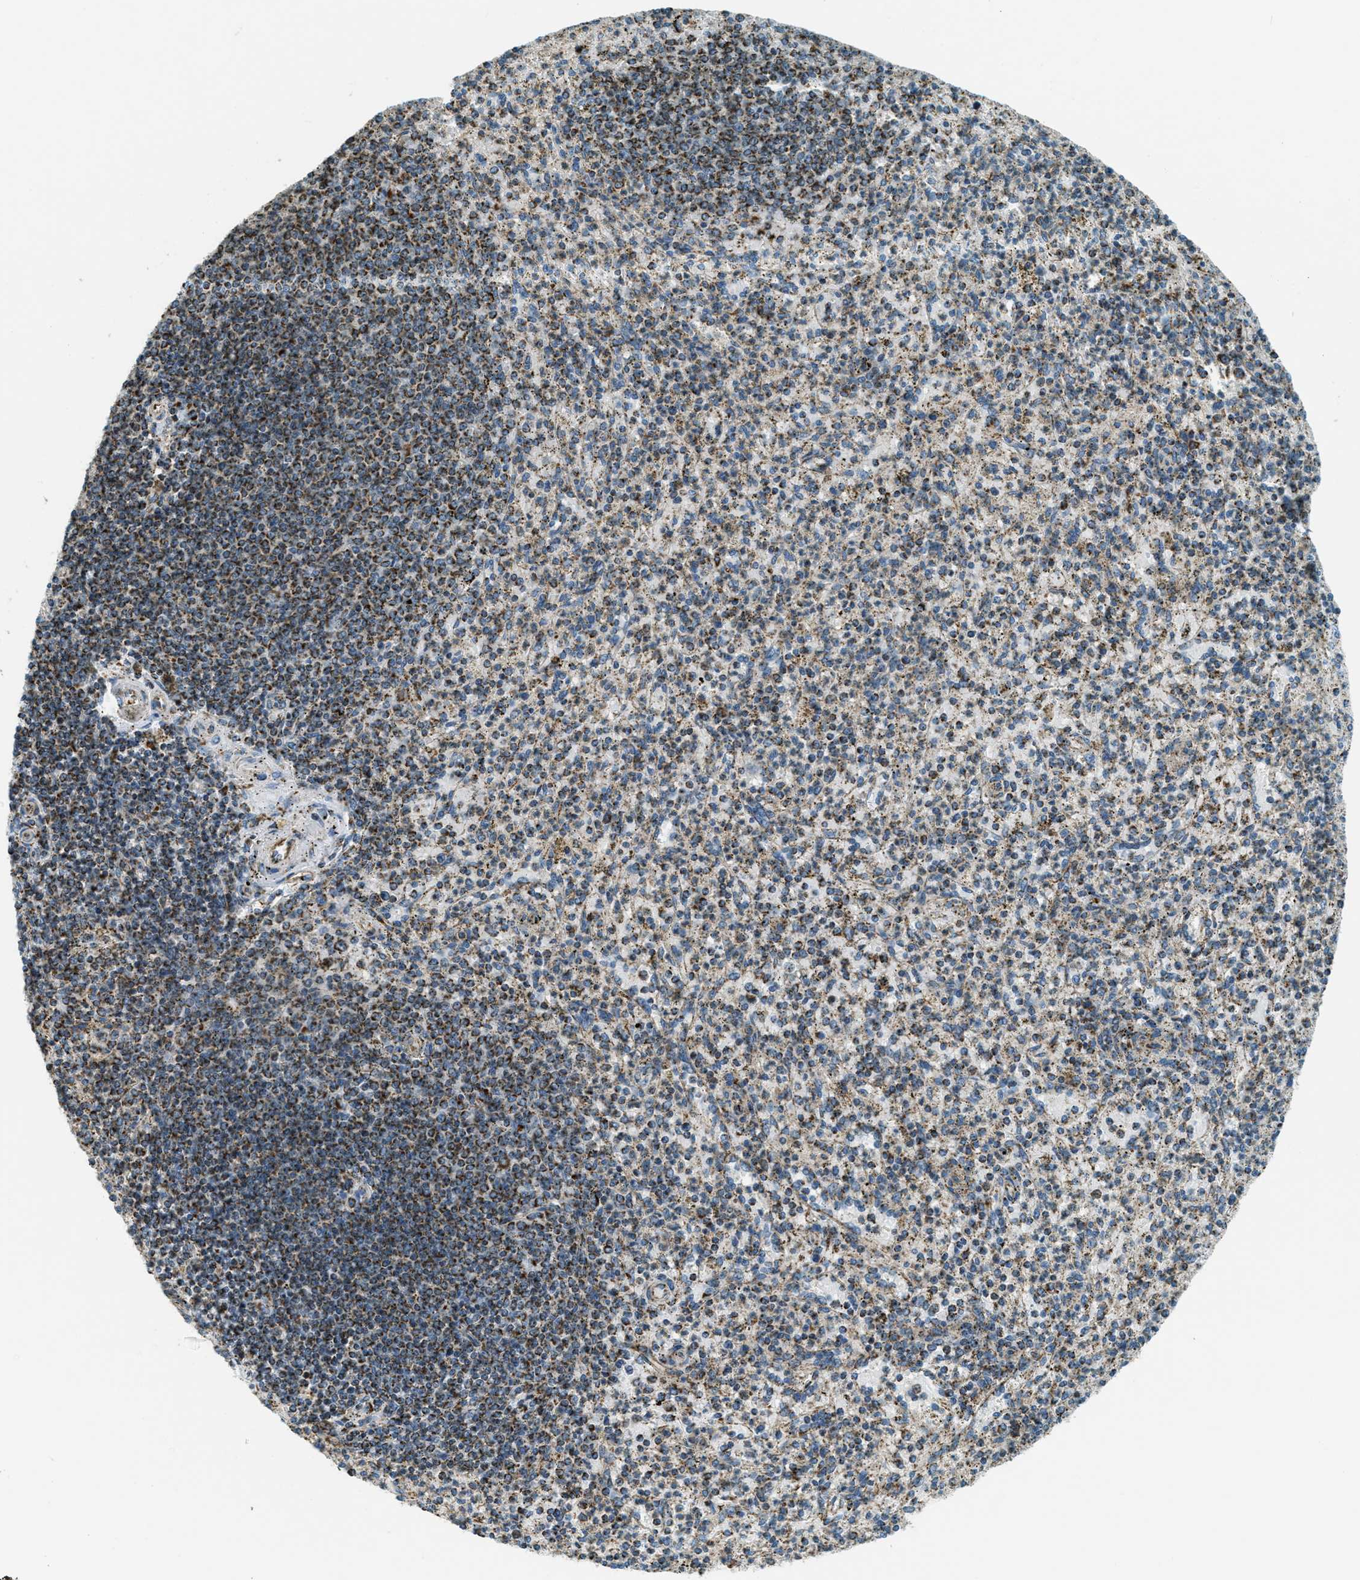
{"staining": {"intensity": "weak", "quantity": "25%-75%", "location": "cytoplasmic/membranous"}, "tissue": "spleen", "cell_type": "Cells in red pulp", "image_type": "normal", "snomed": [{"axis": "morphology", "description": "Normal tissue, NOS"}, {"axis": "topography", "description": "Spleen"}], "caption": "Protein positivity by immunohistochemistry (IHC) reveals weak cytoplasmic/membranous positivity in about 25%-75% of cells in red pulp in benign spleen. Nuclei are stained in blue.", "gene": "CHST15", "patient": {"sex": "male", "age": 72}}